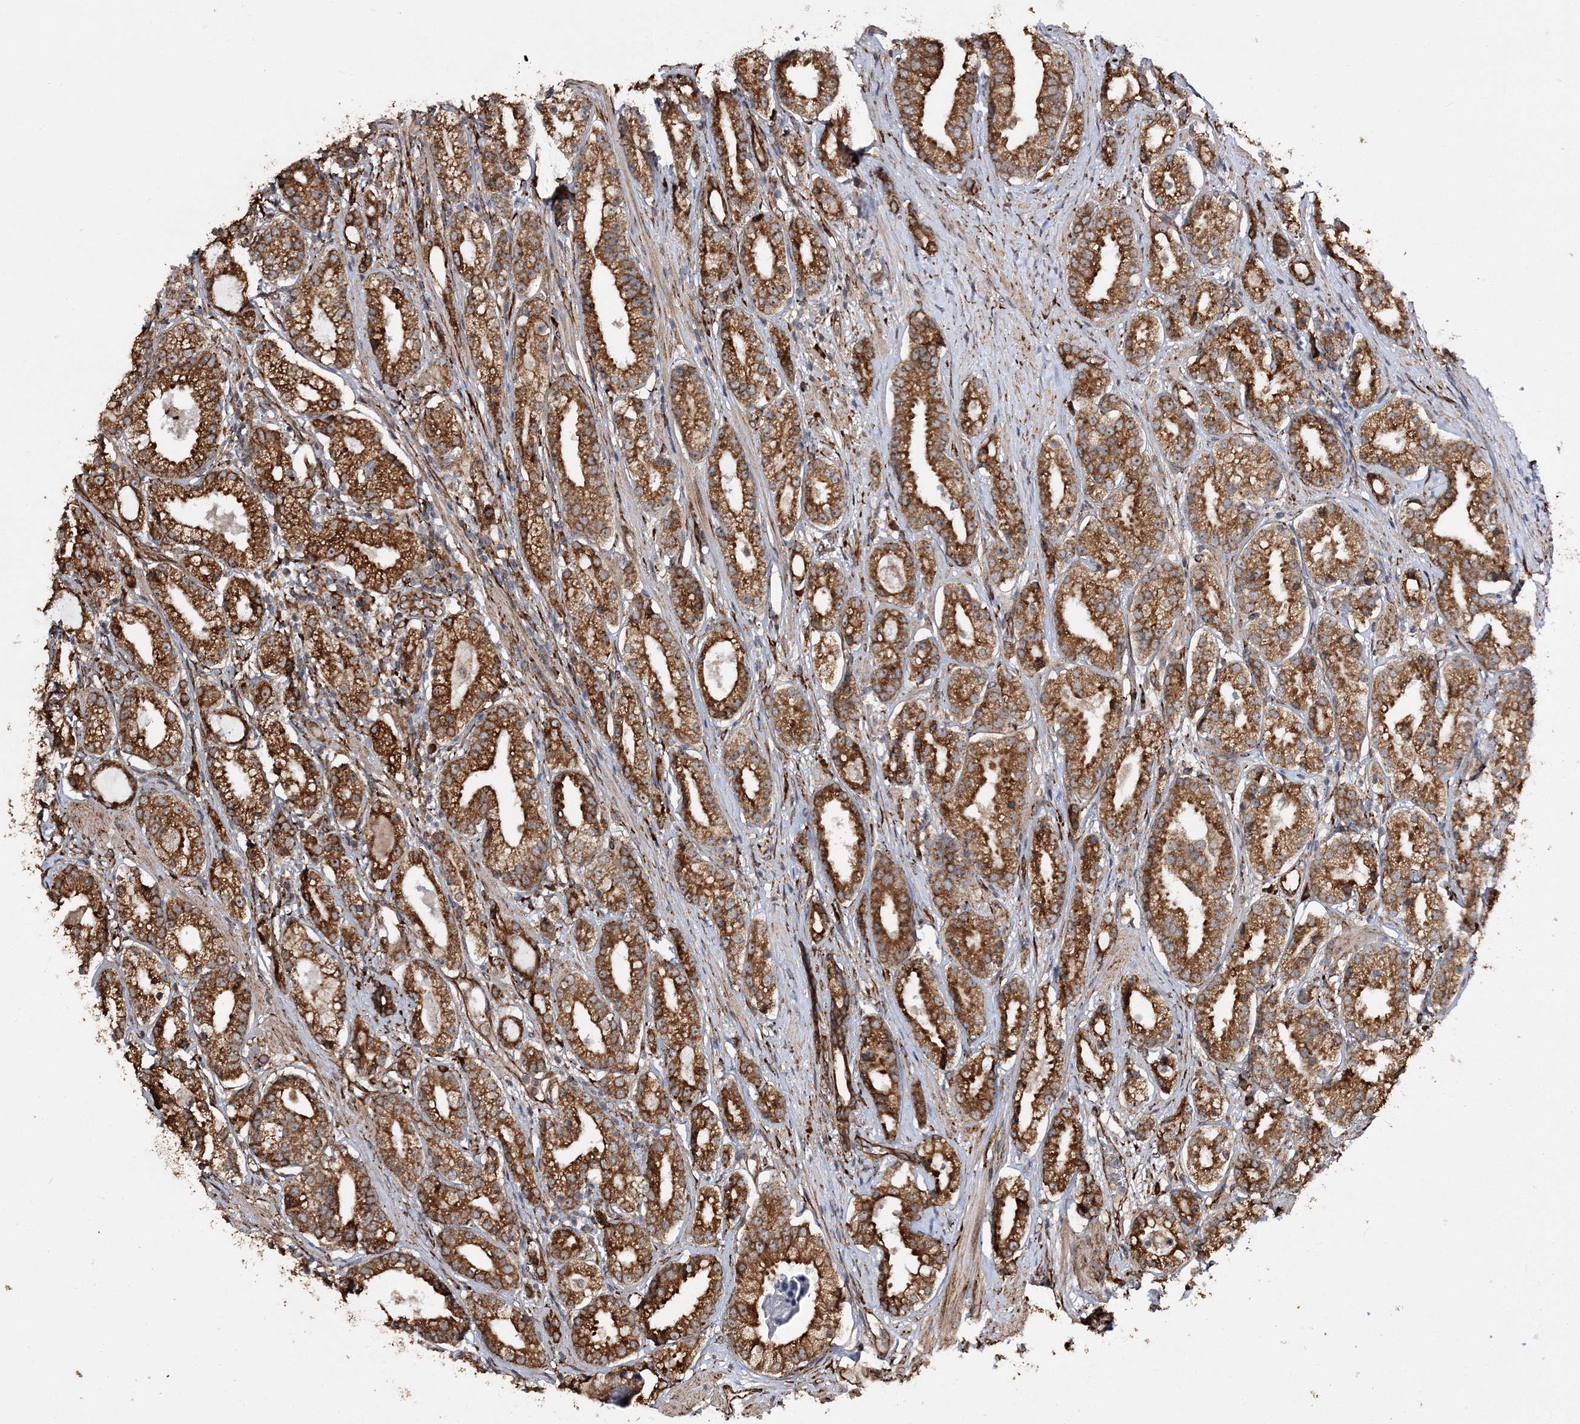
{"staining": {"intensity": "strong", "quantity": ">75%", "location": "cytoplasmic/membranous"}, "tissue": "prostate cancer", "cell_type": "Tumor cells", "image_type": "cancer", "snomed": [{"axis": "morphology", "description": "Adenocarcinoma, High grade"}, {"axis": "topography", "description": "Prostate"}], "caption": "Protein expression analysis of adenocarcinoma (high-grade) (prostate) exhibits strong cytoplasmic/membranous expression in about >75% of tumor cells.", "gene": "SCRN3", "patient": {"sex": "male", "age": 69}}